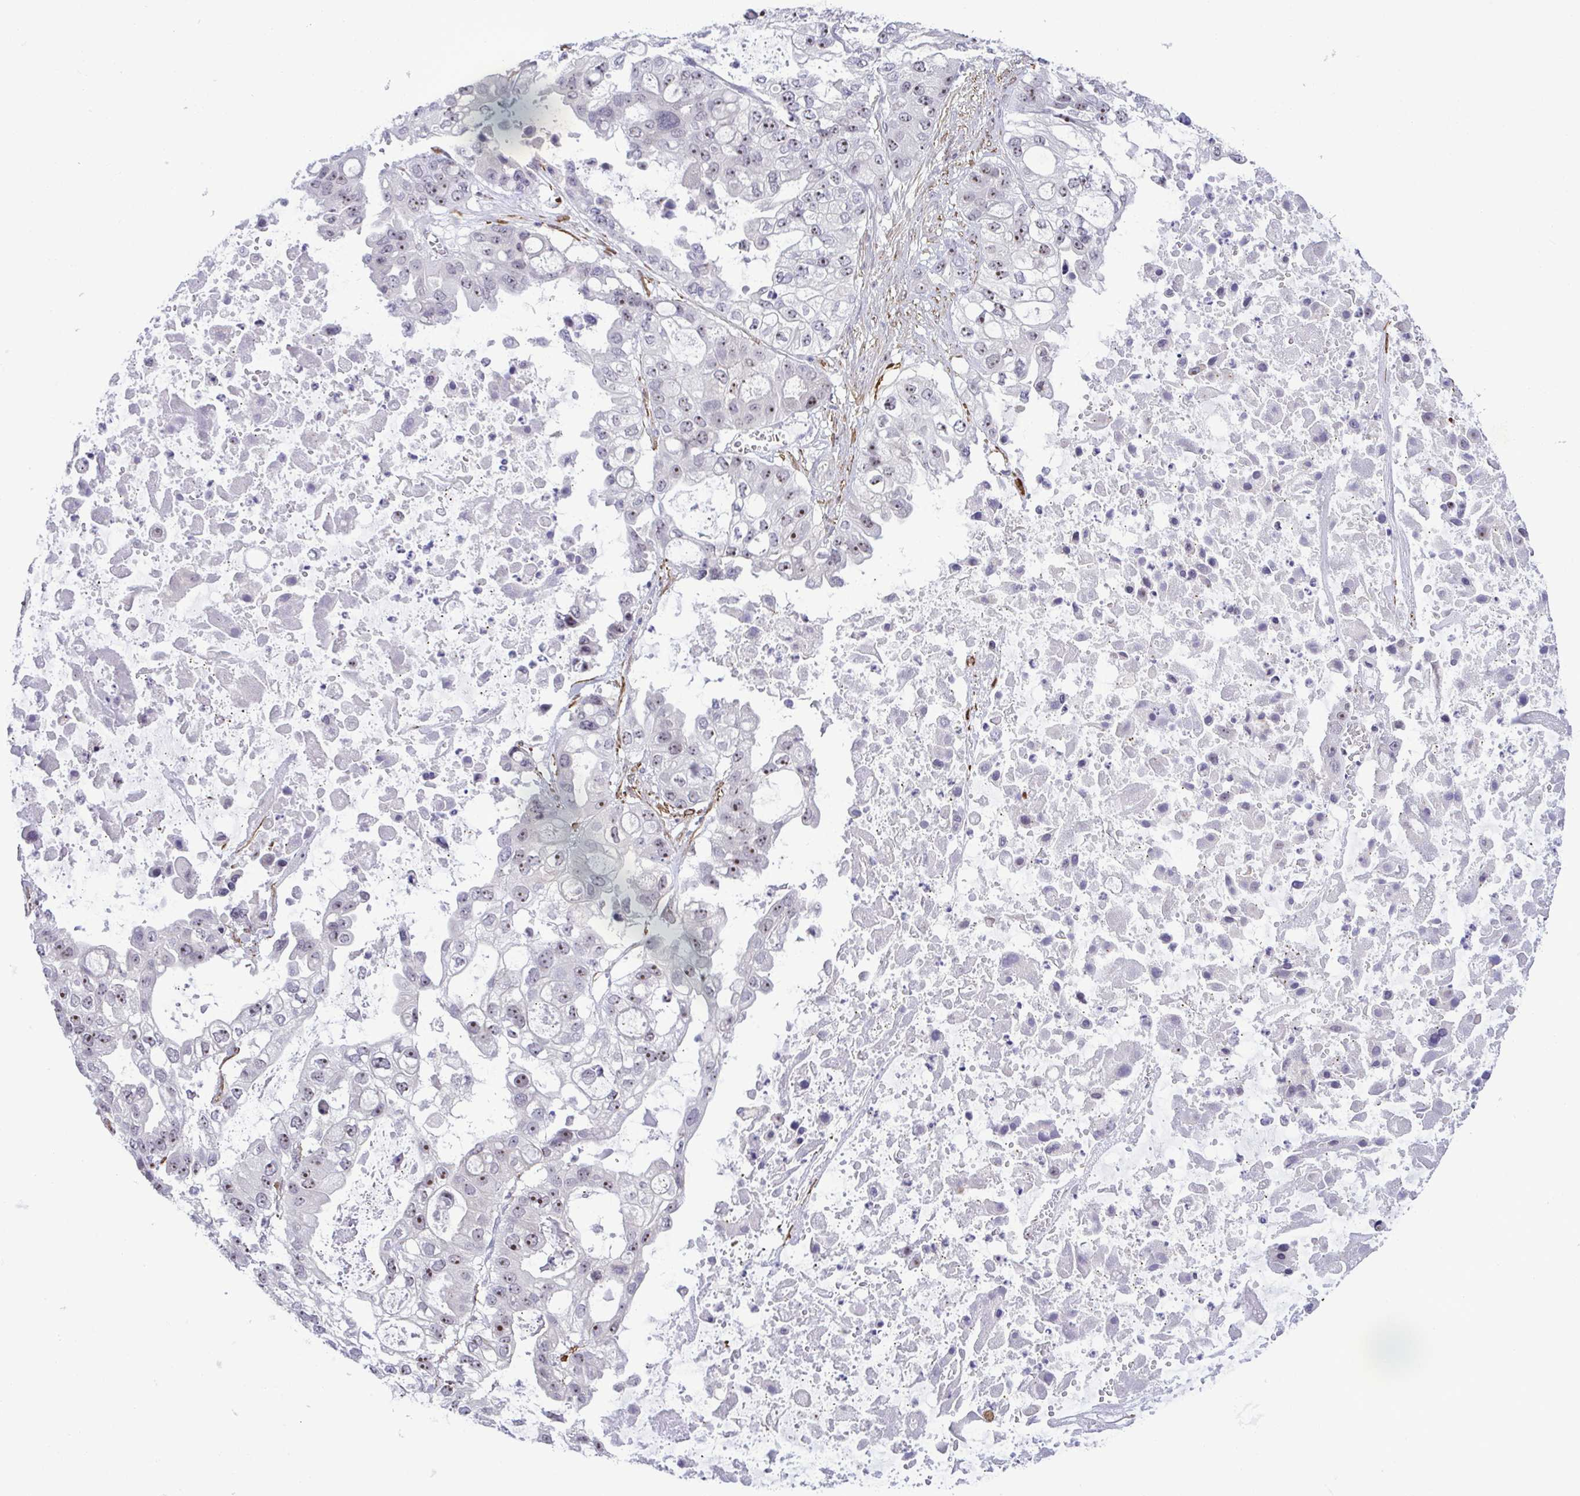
{"staining": {"intensity": "weak", "quantity": "25%-75%", "location": "nuclear"}, "tissue": "ovarian cancer", "cell_type": "Tumor cells", "image_type": "cancer", "snomed": [{"axis": "morphology", "description": "Cystadenocarcinoma, serous, NOS"}, {"axis": "topography", "description": "Ovary"}], "caption": "Serous cystadenocarcinoma (ovarian) was stained to show a protein in brown. There is low levels of weak nuclear staining in approximately 25%-75% of tumor cells.", "gene": "RSL24D1", "patient": {"sex": "female", "age": 56}}